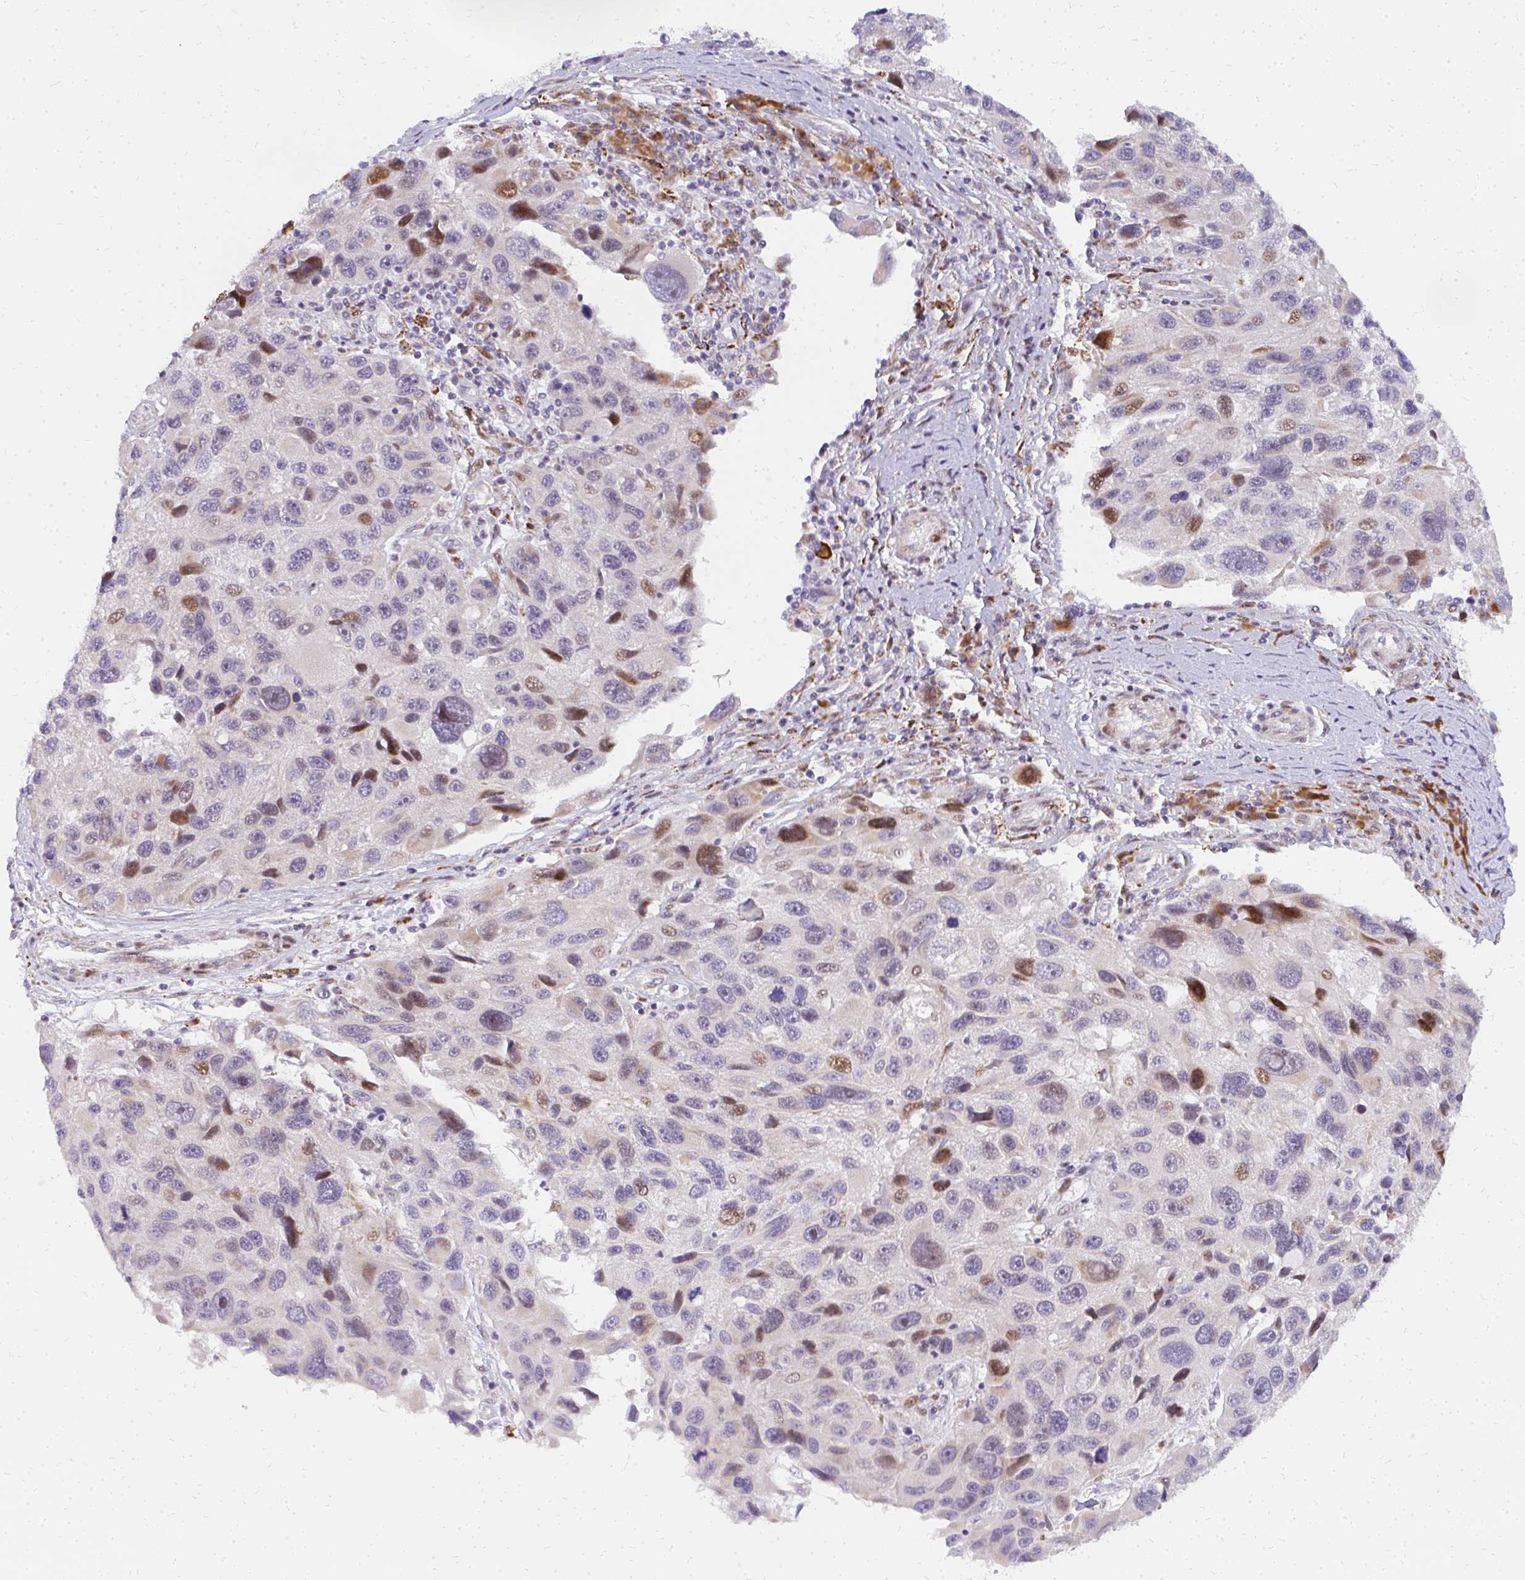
{"staining": {"intensity": "strong", "quantity": "<25%", "location": "nuclear"}, "tissue": "melanoma", "cell_type": "Tumor cells", "image_type": "cancer", "snomed": [{"axis": "morphology", "description": "Malignant melanoma, NOS"}, {"axis": "topography", "description": "Skin"}], "caption": "Immunohistochemical staining of melanoma demonstrates medium levels of strong nuclear protein positivity in about <25% of tumor cells. (DAB = brown stain, brightfield microscopy at high magnification).", "gene": "PLA2G5", "patient": {"sex": "male", "age": 53}}